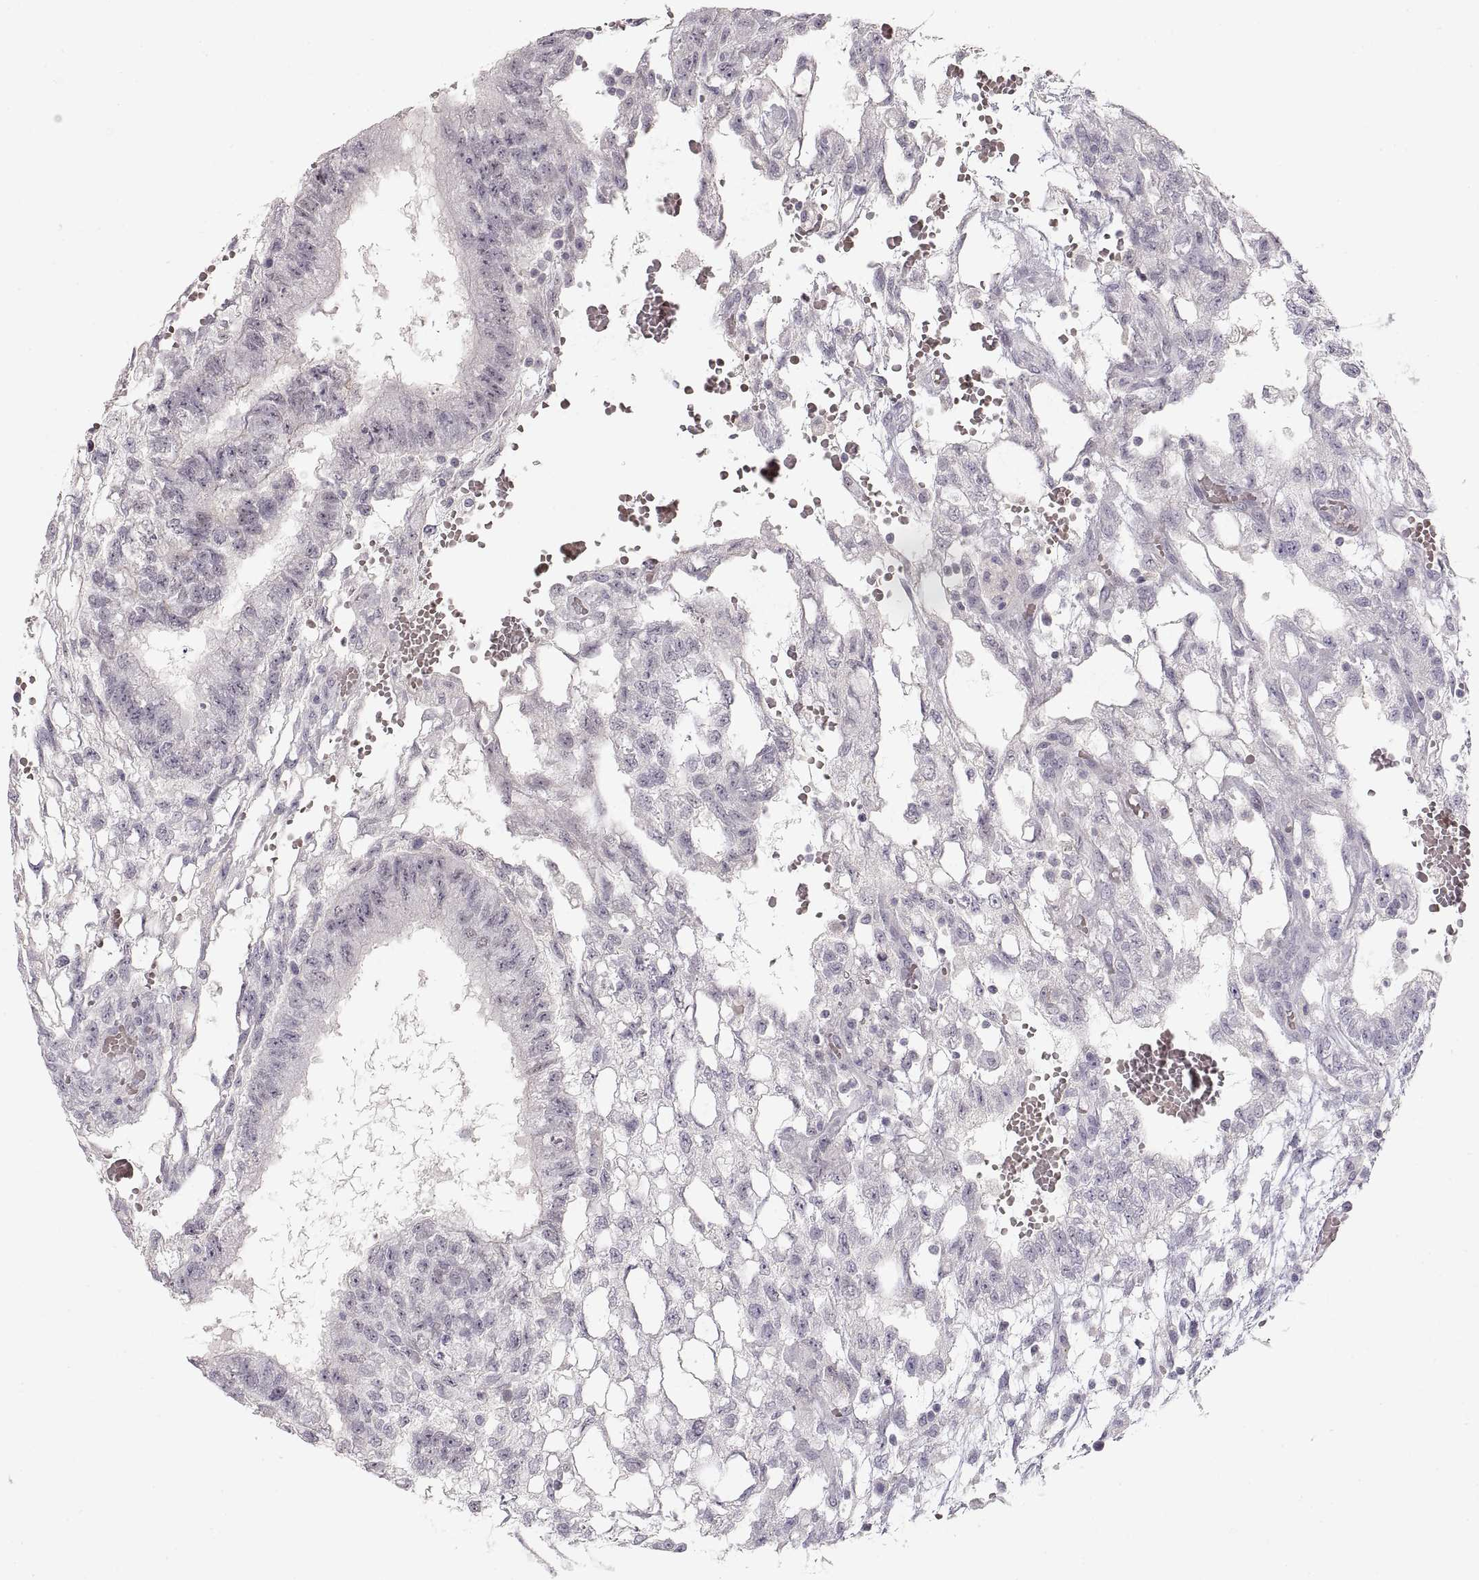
{"staining": {"intensity": "negative", "quantity": "none", "location": "none"}, "tissue": "testis cancer", "cell_type": "Tumor cells", "image_type": "cancer", "snomed": [{"axis": "morphology", "description": "Carcinoma, Embryonal, NOS"}, {"axis": "topography", "description": "Testis"}], "caption": "Micrograph shows no significant protein positivity in tumor cells of testis cancer.", "gene": "PCSK2", "patient": {"sex": "male", "age": 32}}